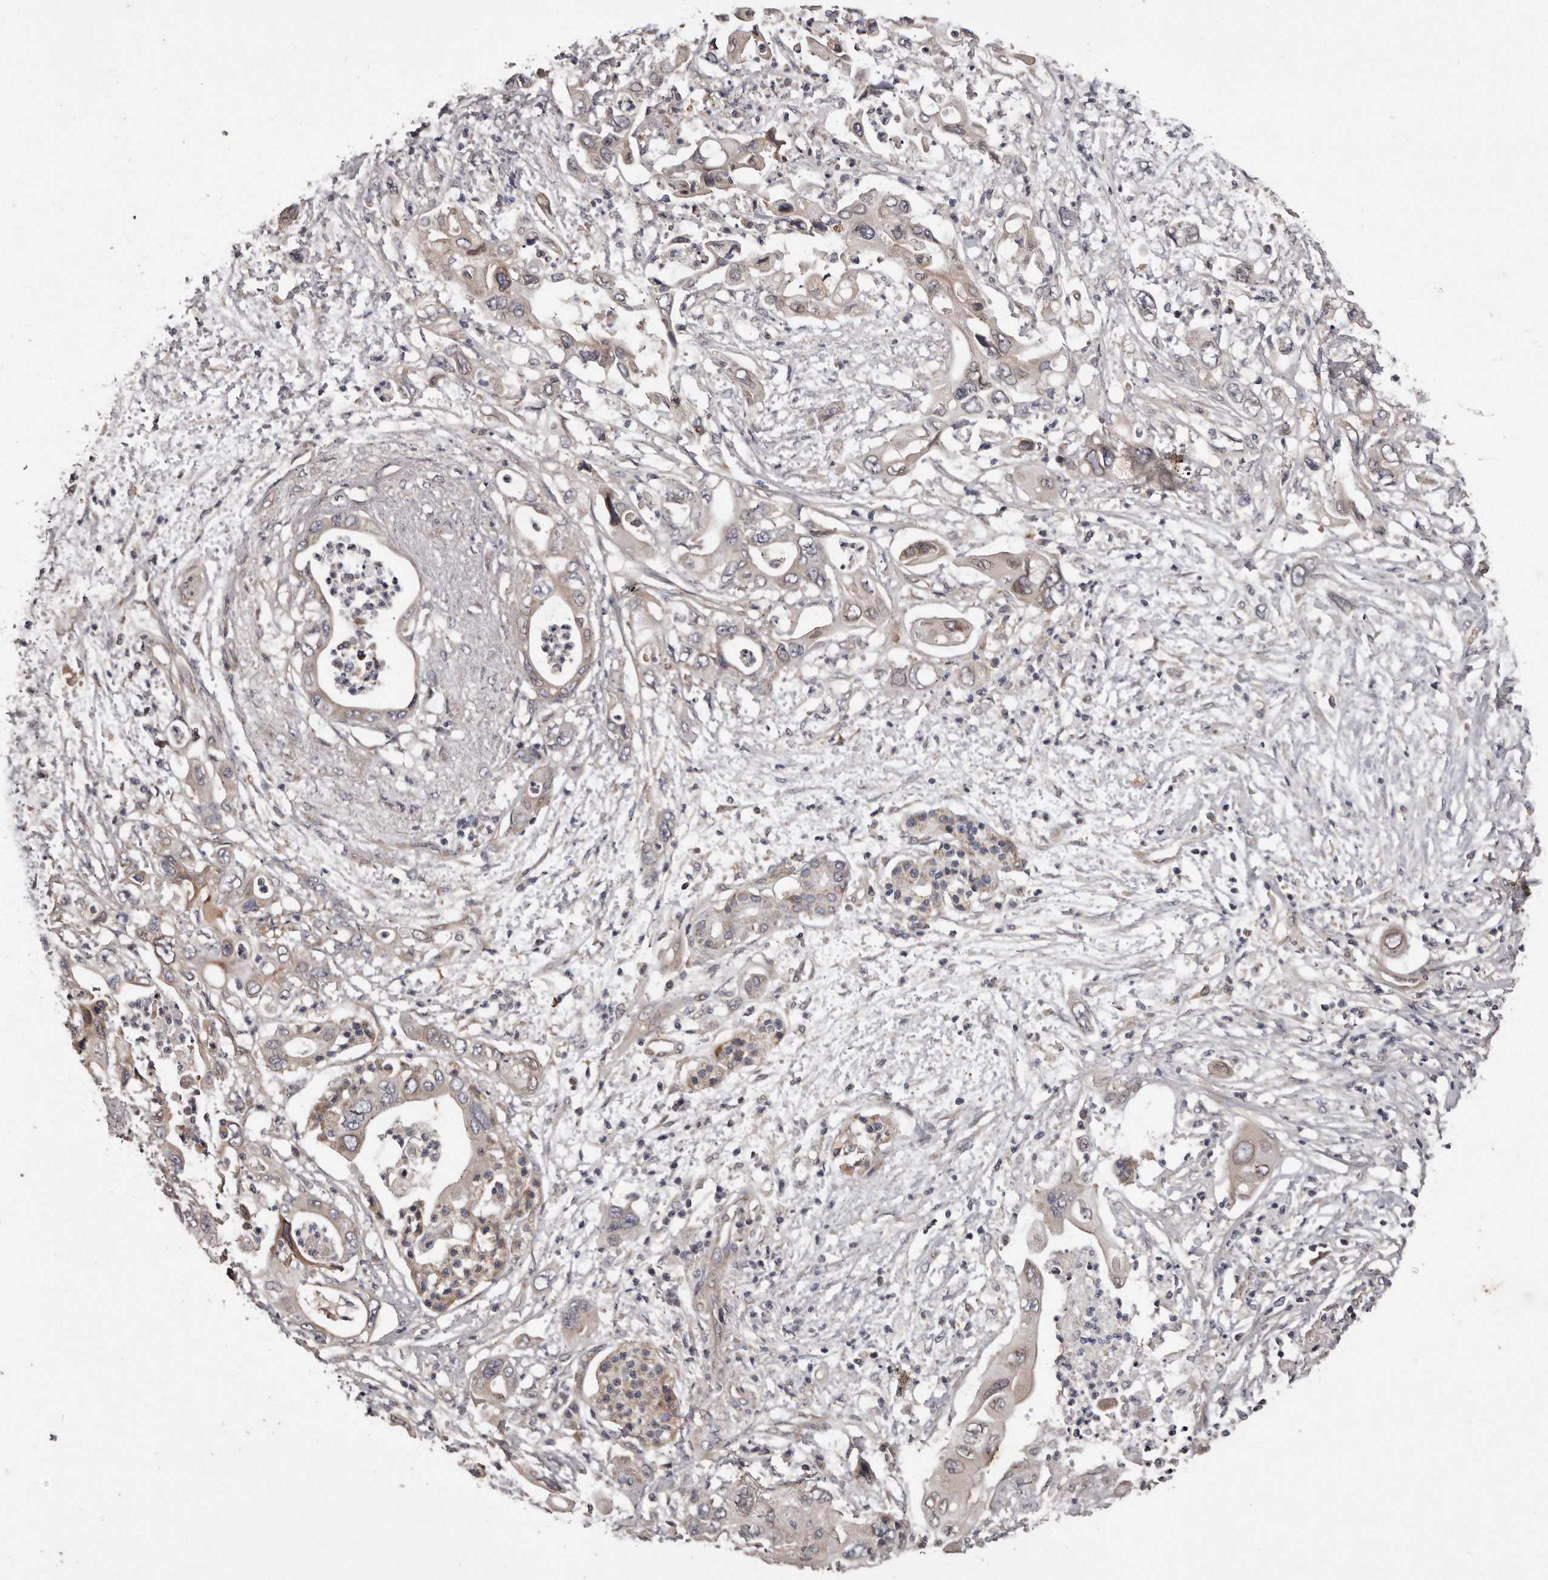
{"staining": {"intensity": "weak", "quantity": "25%-75%", "location": "cytoplasmic/membranous"}, "tissue": "pancreatic cancer", "cell_type": "Tumor cells", "image_type": "cancer", "snomed": [{"axis": "morphology", "description": "Adenocarcinoma, NOS"}, {"axis": "topography", "description": "Pancreas"}], "caption": "Tumor cells demonstrate weak cytoplasmic/membranous staining in approximately 25%-75% of cells in pancreatic cancer.", "gene": "ARMCX1", "patient": {"sex": "male", "age": 66}}